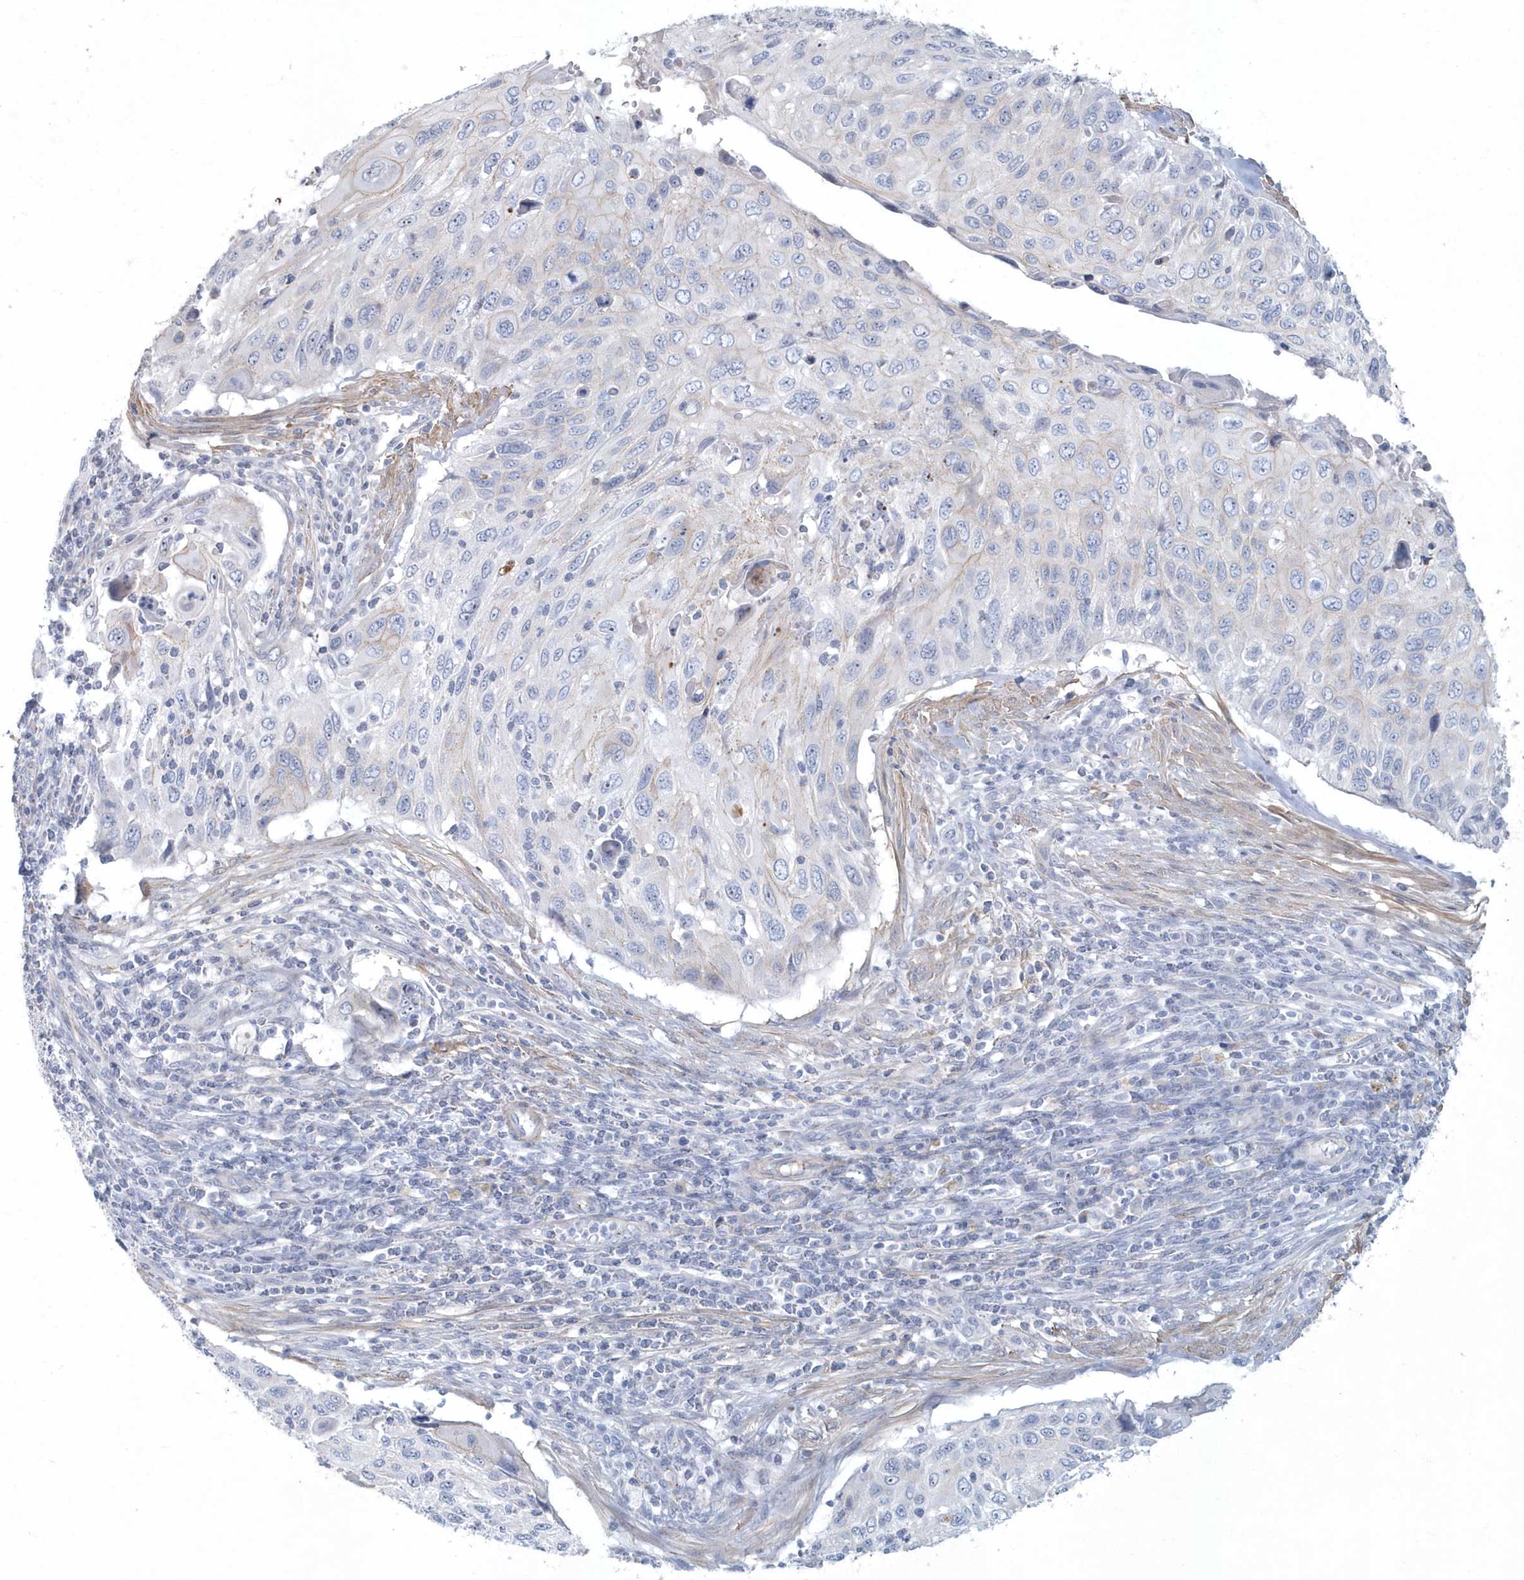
{"staining": {"intensity": "negative", "quantity": "none", "location": "none"}, "tissue": "cervical cancer", "cell_type": "Tumor cells", "image_type": "cancer", "snomed": [{"axis": "morphology", "description": "Squamous cell carcinoma, NOS"}, {"axis": "topography", "description": "Cervix"}], "caption": "The image displays no staining of tumor cells in cervical cancer.", "gene": "MYOT", "patient": {"sex": "female", "age": 70}}